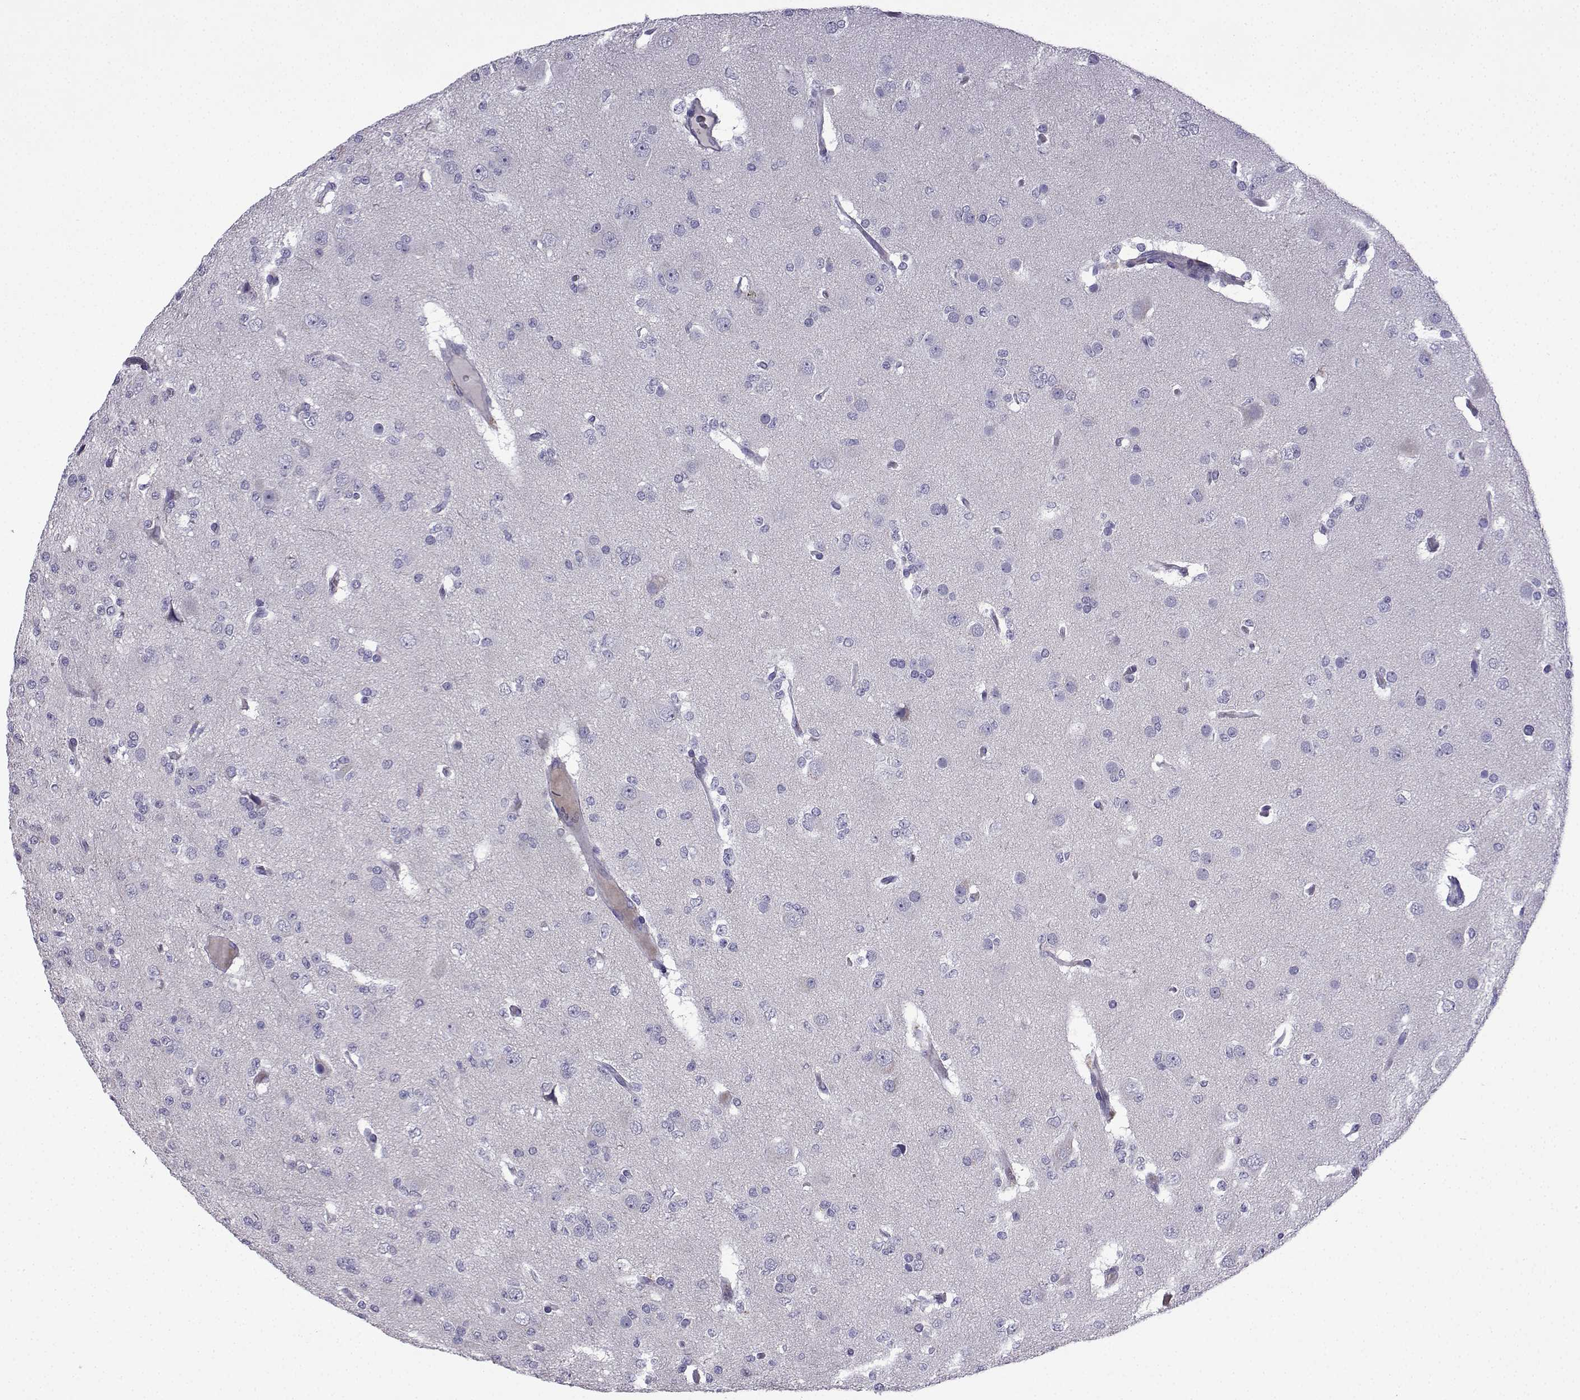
{"staining": {"intensity": "negative", "quantity": "none", "location": "none"}, "tissue": "glioma", "cell_type": "Tumor cells", "image_type": "cancer", "snomed": [{"axis": "morphology", "description": "Glioma, malignant, Low grade"}, {"axis": "topography", "description": "Brain"}], "caption": "A high-resolution micrograph shows immunohistochemistry (IHC) staining of glioma, which displays no significant staining in tumor cells.", "gene": "SPACA7", "patient": {"sex": "male", "age": 27}}